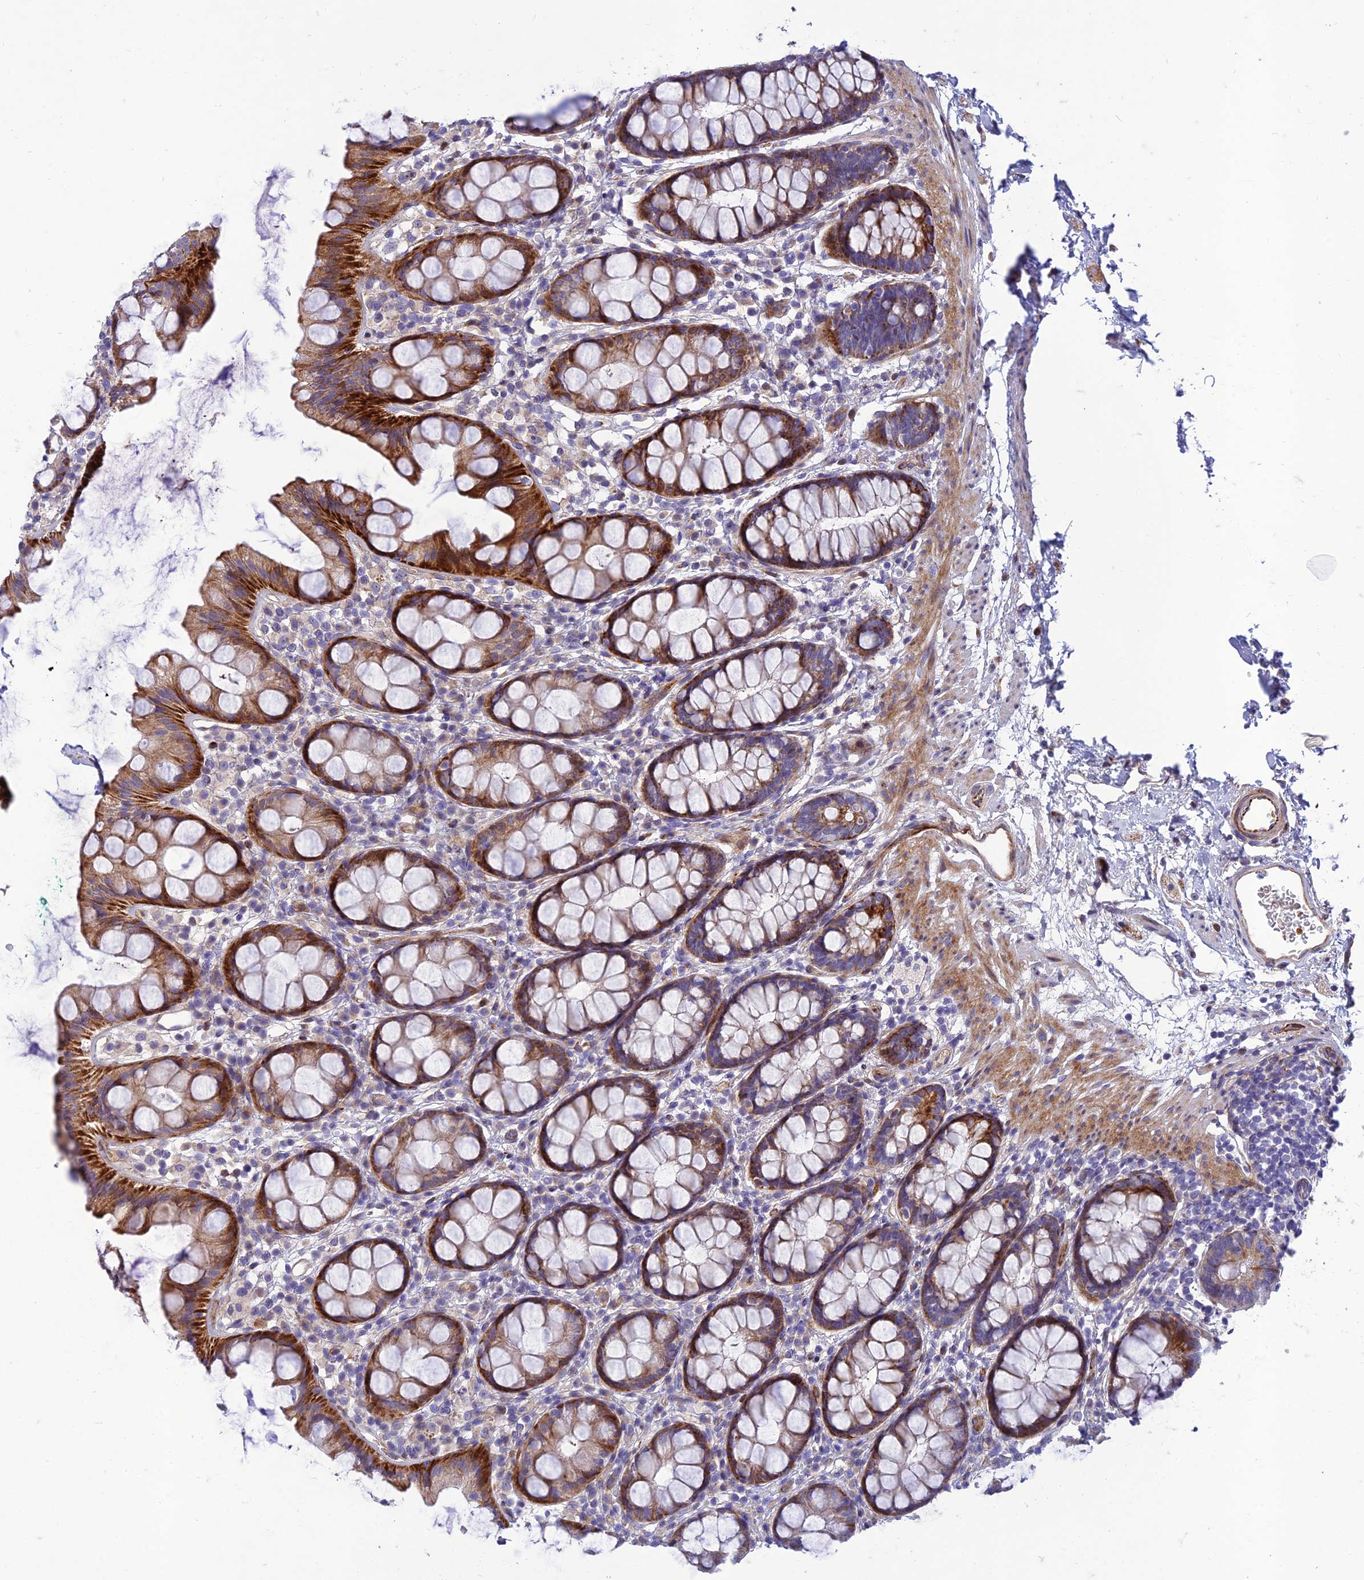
{"staining": {"intensity": "moderate", "quantity": ">75%", "location": "cytoplasmic/membranous"}, "tissue": "rectum", "cell_type": "Glandular cells", "image_type": "normal", "snomed": [{"axis": "morphology", "description": "Normal tissue, NOS"}, {"axis": "topography", "description": "Rectum"}], "caption": "Protein staining of benign rectum exhibits moderate cytoplasmic/membranous expression in approximately >75% of glandular cells. The staining was performed using DAB (3,3'-diaminobenzidine) to visualize the protein expression in brown, while the nuclei were stained in blue with hematoxylin (Magnification: 20x).", "gene": "SEL1L3", "patient": {"sex": "female", "age": 65}}